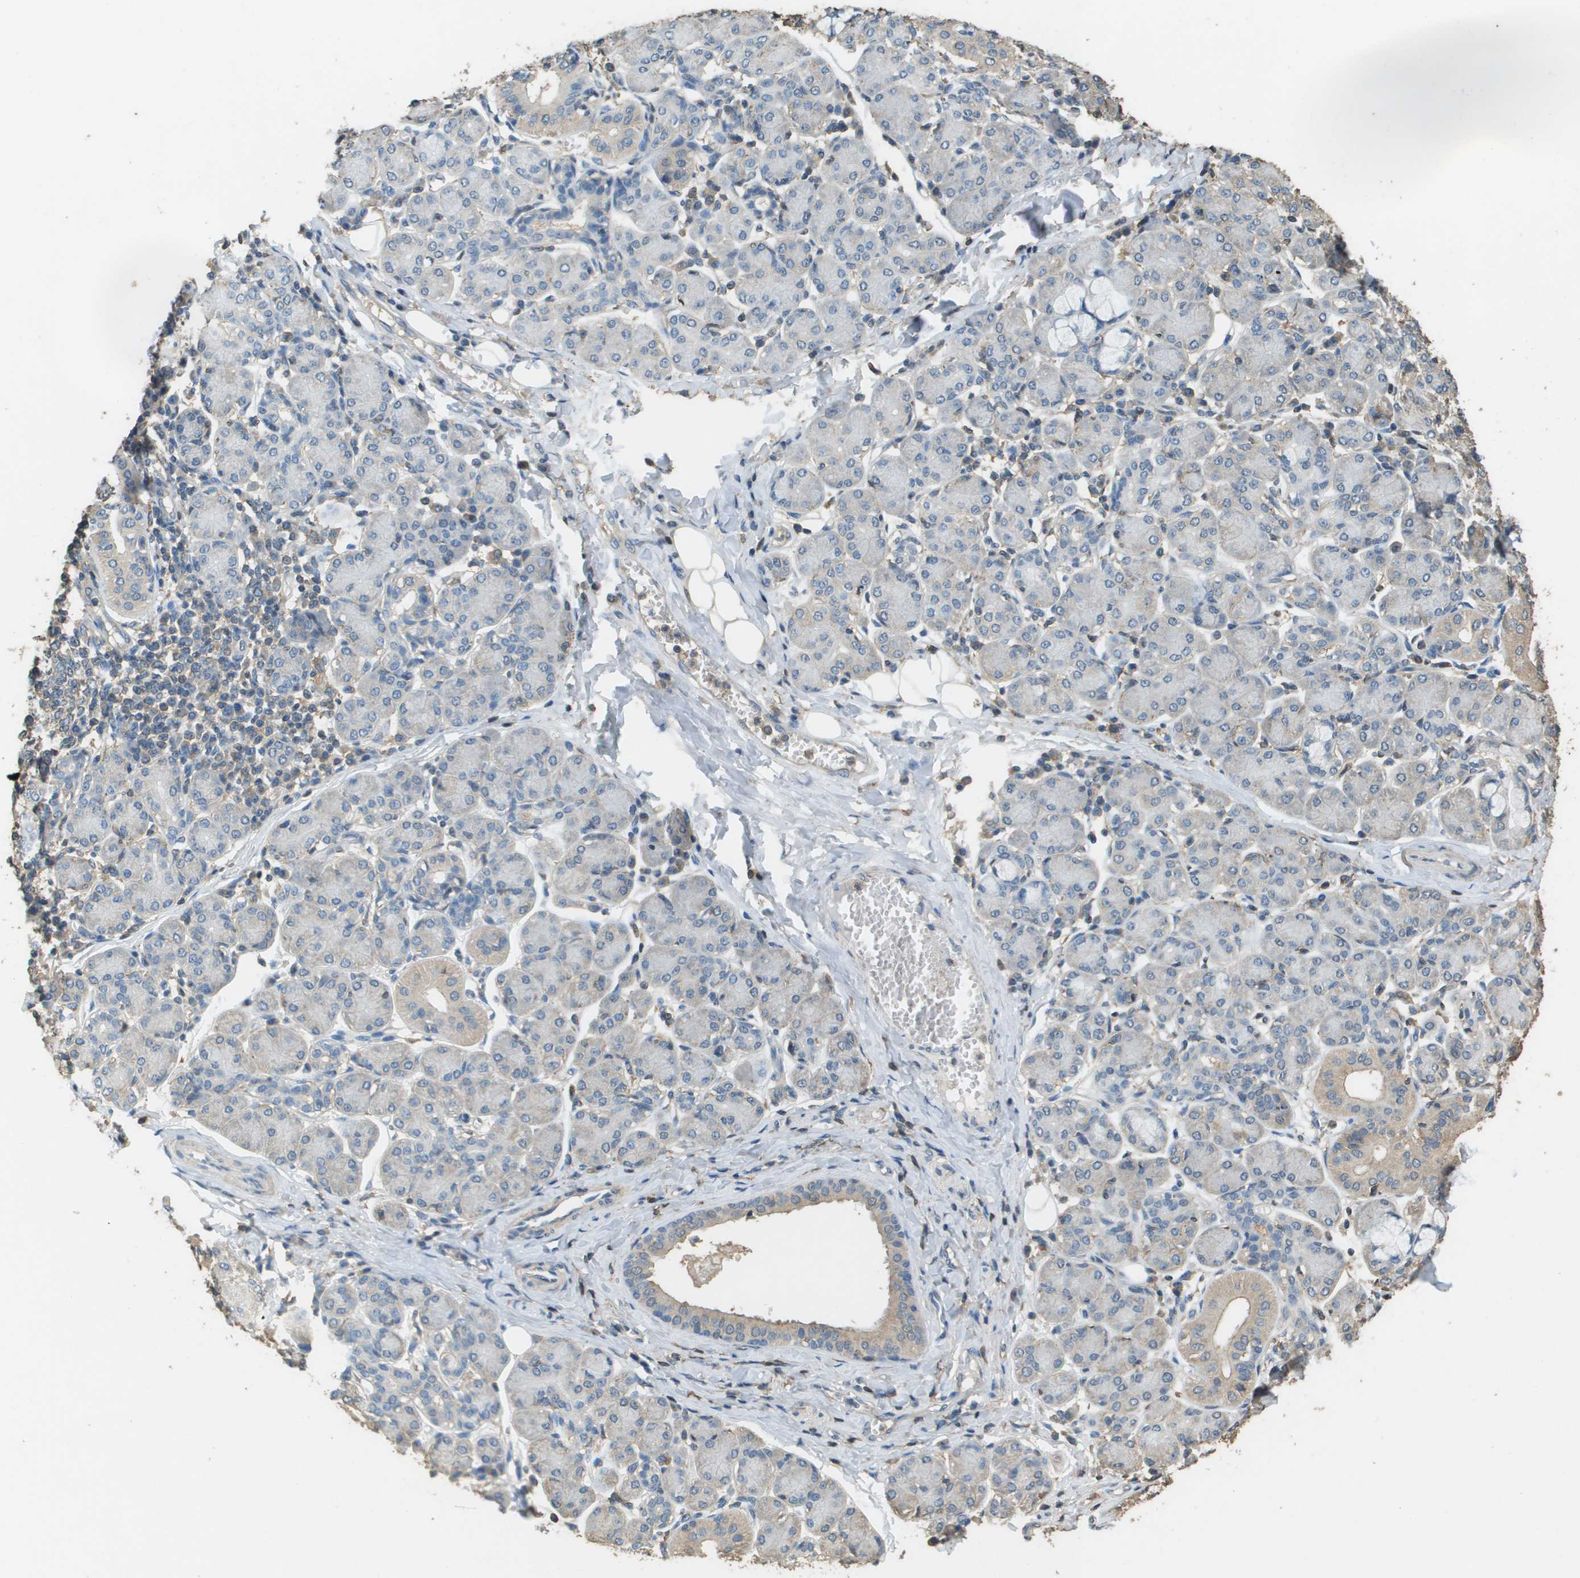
{"staining": {"intensity": "weak", "quantity": "<25%", "location": "cytoplasmic/membranous"}, "tissue": "salivary gland", "cell_type": "Glandular cells", "image_type": "normal", "snomed": [{"axis": "morphology", "description": "Normal tissue, NOS"}, {"axis": "morphology", "description": "Inflammation, NOS"}, {"axis": "topography", "description": "Lymph node"}, {"axis": "topography", "description": "Salivary gland"}], "caption": "The micrograph exhibits no significant positivity in glandular cells of salivary gland. Nuclei are stained in blue.", "gene": "MS4A7", "patient": {"sex": "male", "age": 3}}